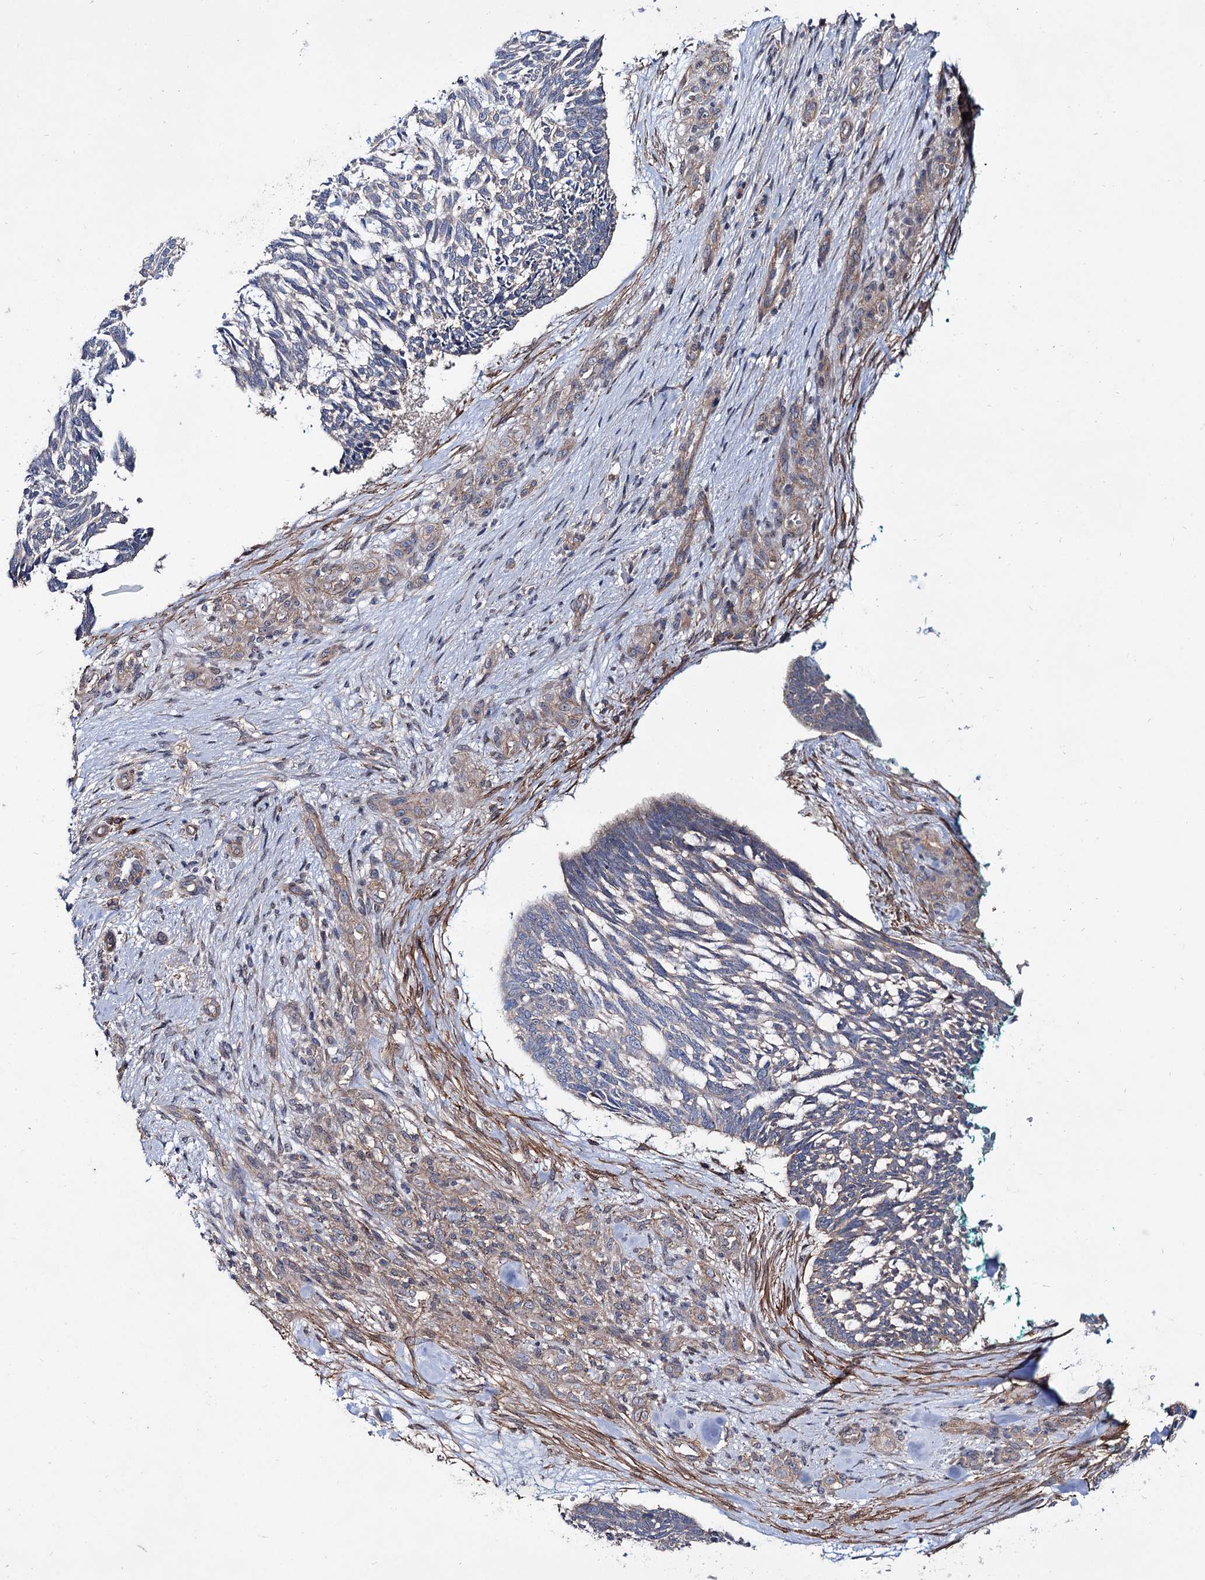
{"staining": {"intensity": "weak", "quantity": "<25%", "location": "cytoplasmic/membranous"}, "tissue": "skin cancer", "cell_type": "Tumor cells", "image_type": "cancer", "snomed": [{"axis": "morphology", "description": "Basal cell carcinoma"}, {"axis": "topography", "description": "Skin"}], "caption": "DAB (3,3'-diaminobenzidine) immunohistochemical staining of human basal cell carcinoma (skin) exhibits no significant positivity in tumor cells.", "gene": "SEC24A", "patient": {"sex": "male", "age": 88}}